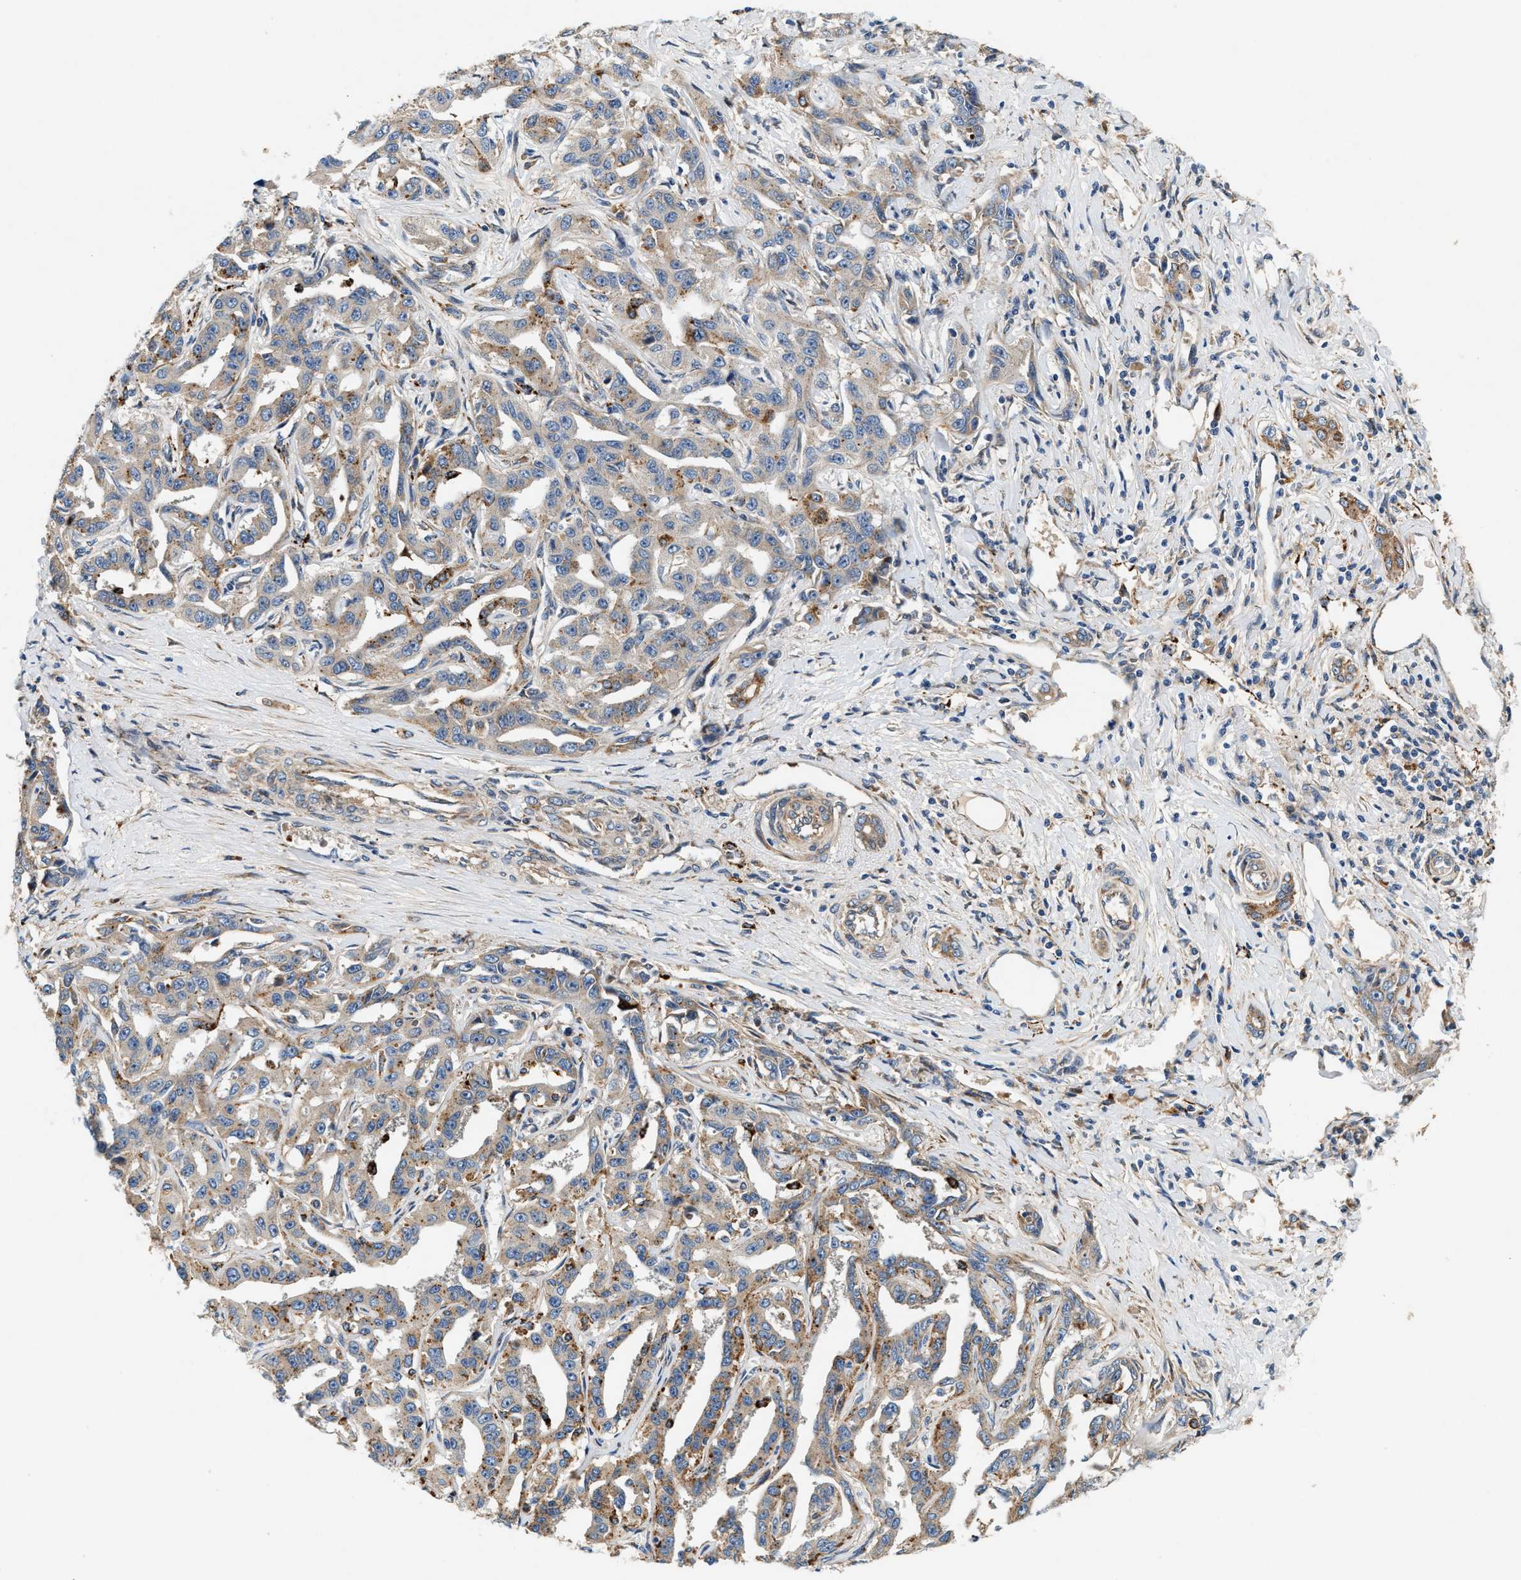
{"staining": {"intensity": "weak", "quantity": "<25%", "location": "cytoplasmic/membranous"}, "tissue": "liver cancer", "cell_type": "Tumor cells", "image_type": "cancer", "snomed": [{"axis": "morphology", "description": "Cholangiocarcinoma"}, {"axis": "topography", "description": "Liver"}], "caption": "IHC histopathology image of human liver cholangiocarcinoma stained for a protein (brown), which demonstrates no staining in tumor cells.", "gene": "DUSP10", "patient": {"sex": "male", "age": 59}}